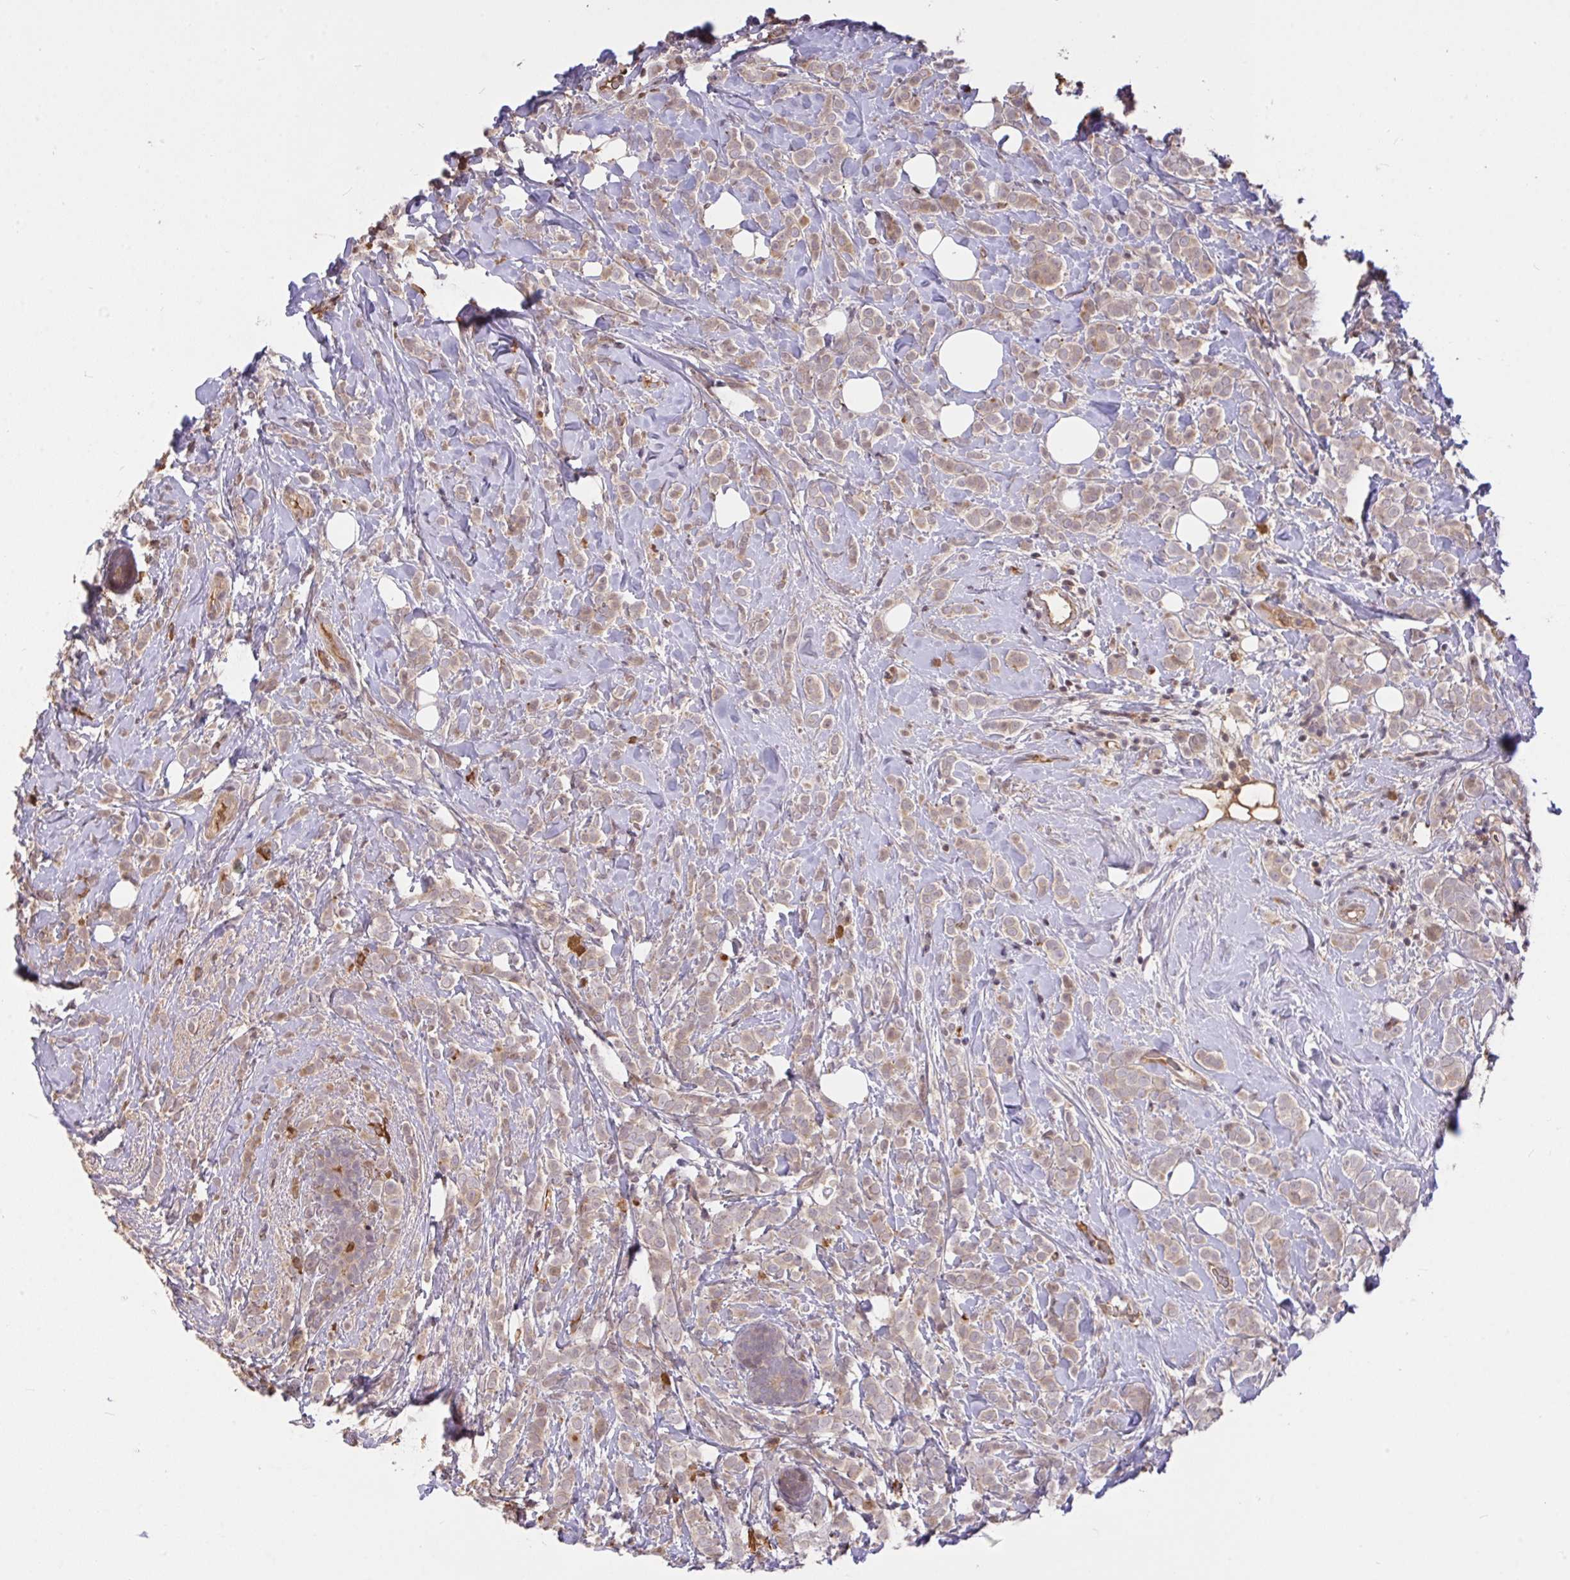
{"staining": {"intensity": "weak", "quantity": "<25%", "location": "cytoplasmic/membranous"}, "tissue": "breast cancer", "cell_type": "Tumor cells", "image_type": "cancer", "snomed": [{"axis": "morphology", "description": "Lobular carcinoma"}, {"axis": "topography", "description": "Breast"}], "caption": "The image shows no significant expression in tumor cells of breast lobular carcinoma.", "gene": "FCER1A", "patient": {"sex": "female", "age": 49}}